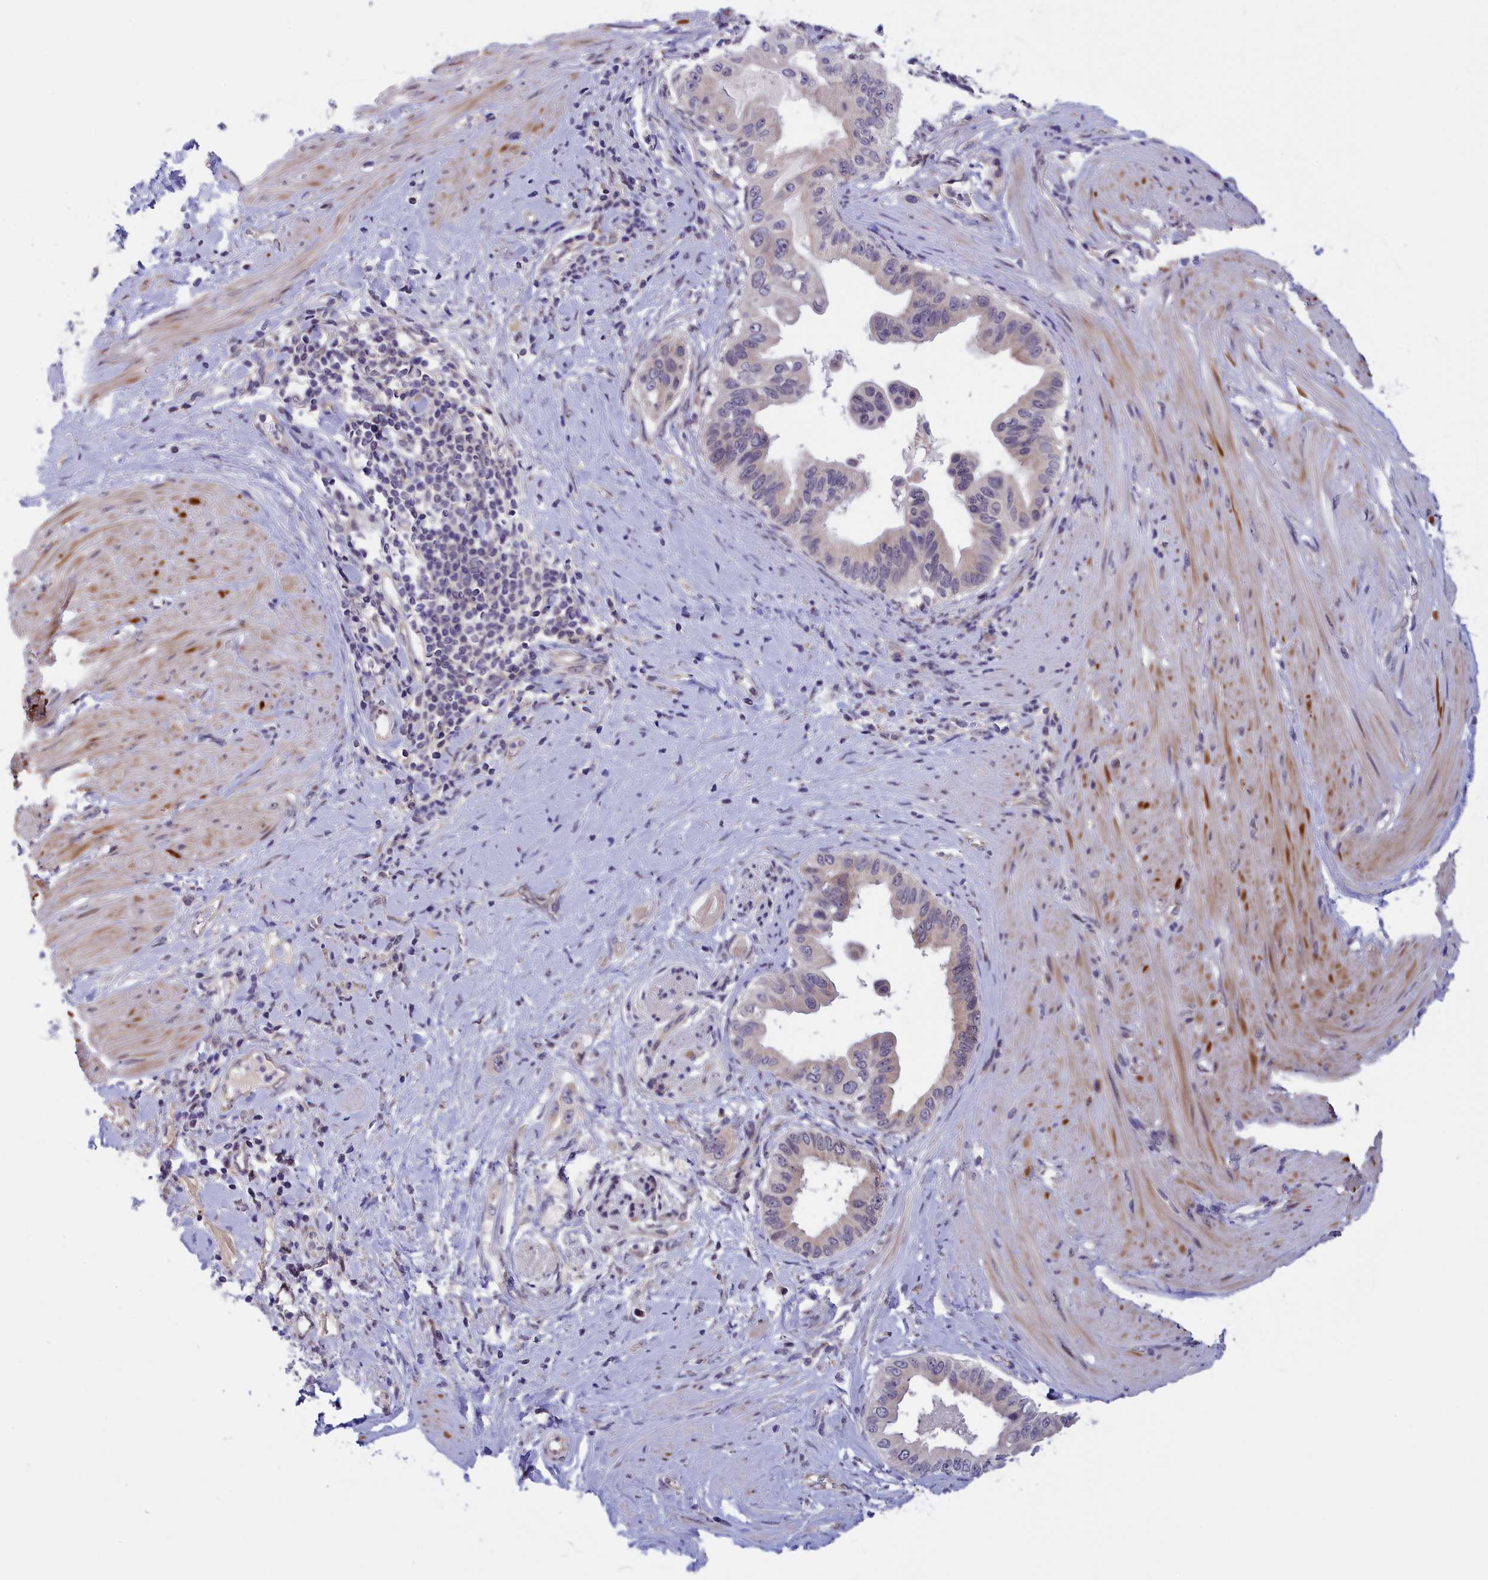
{"staining": {"intensity": "negative", "quantity": "none", "location": "none"}, "tissue": "pancreatic cancer", "cell_type": "Tumor cells", "image_type": "cancer", "snomed": [{"axis": "morphology", "description": "Adenocarcinoma, NOS"}, {"axis": "topography", "description": "Pancreas"}], "caption": "DAB immunohistochemical staining of adenocarcinoma (pancreatic) shows no significant expression in tumor cells.", "gene": "IGFALS", "patient": {"sex": "female", "age": 56}}